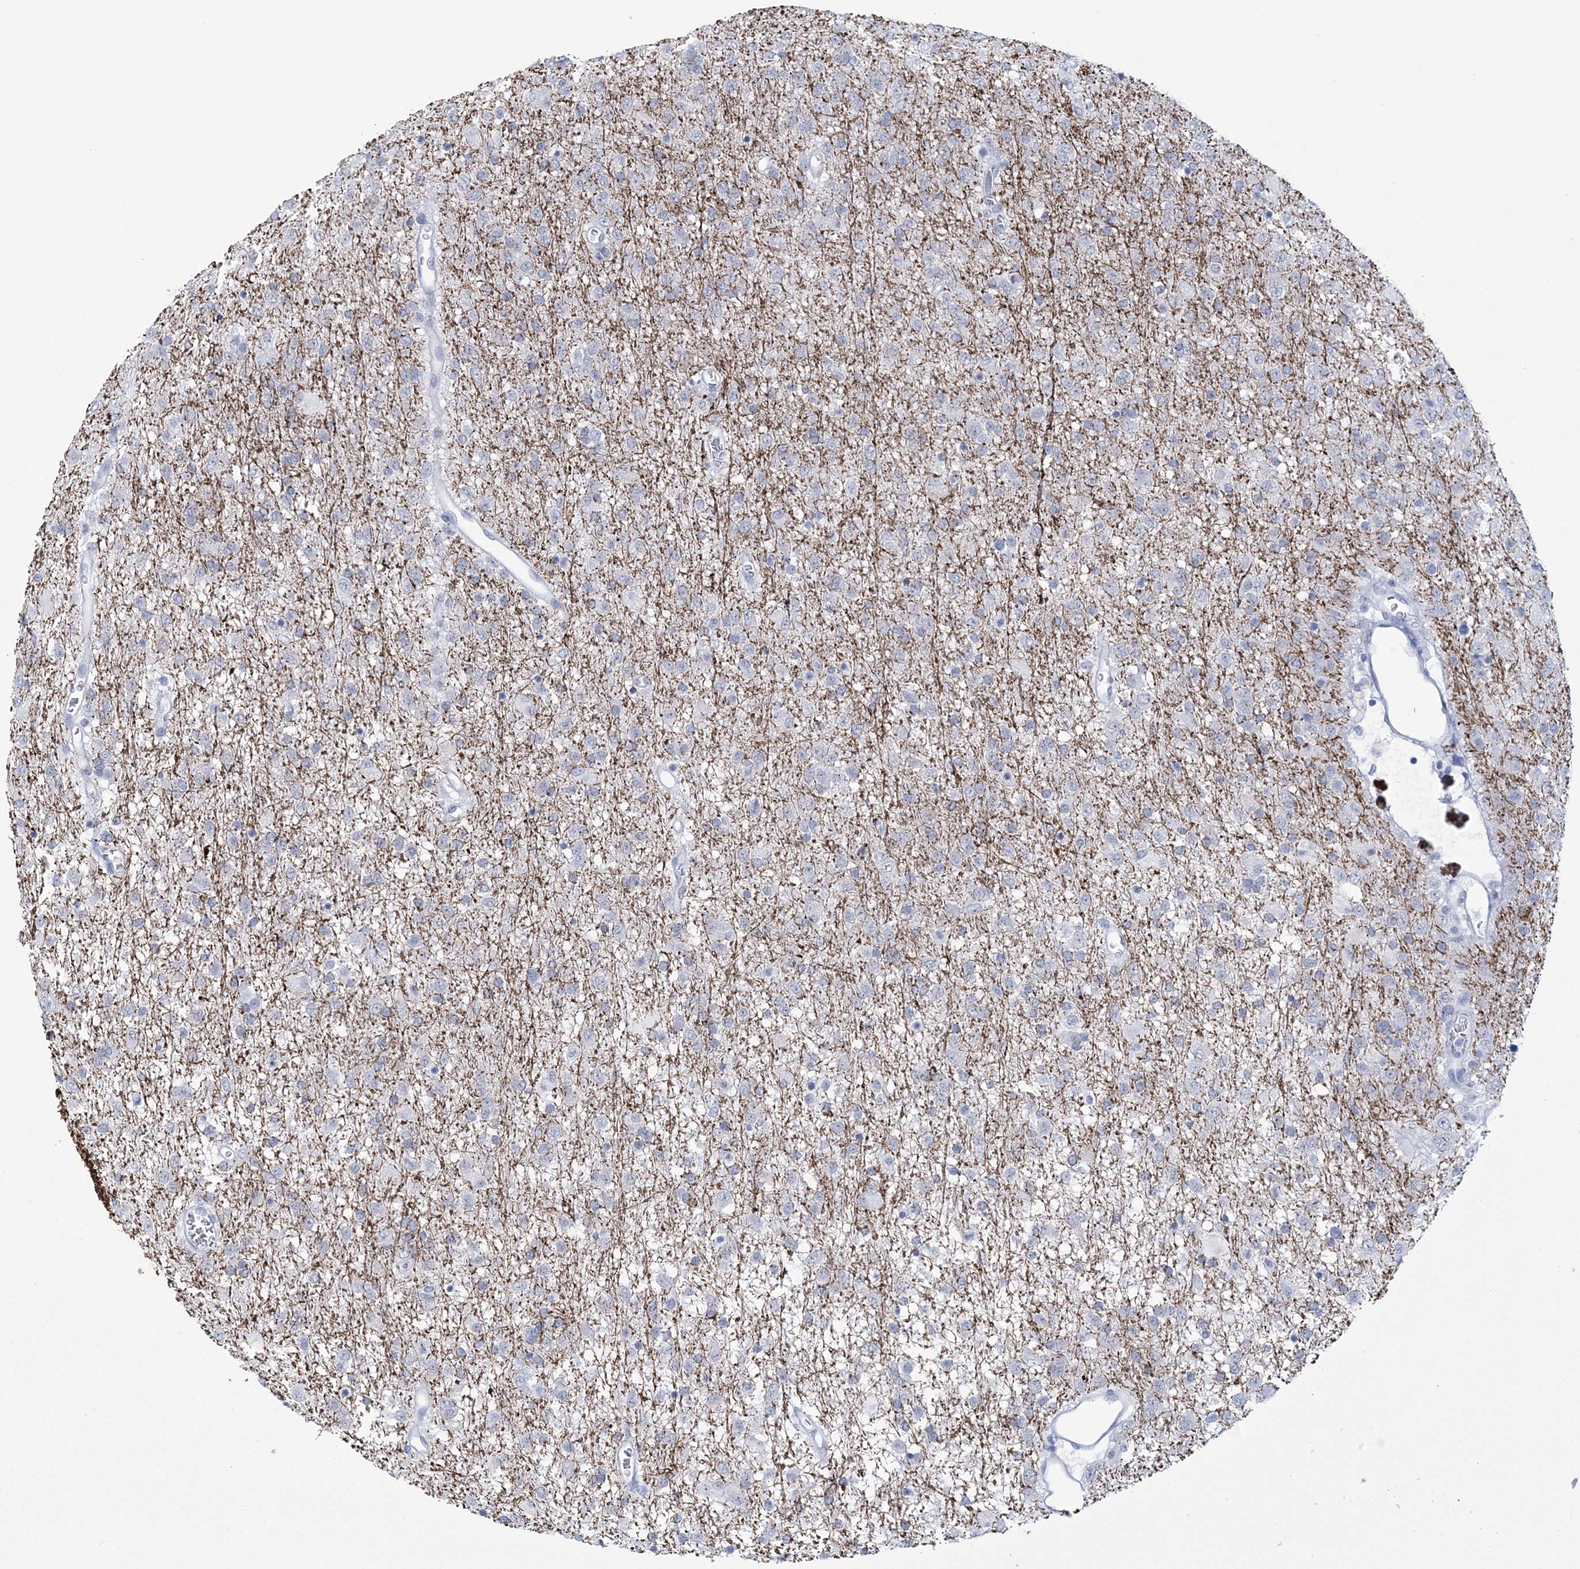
{"staining": {"intensity": "negative", "quantity": "none", "location": "none"}, "tissue": "glioma", "cell_type": "Tumor cells", "image_type": "cancer", "snomed": [{"axis": "morphology", "description": "Glioma, malignant, Low grade"}, {"axis": "topography", "description": "Brain"}], "caption": "Glioma was stained to show a protein in brown. There is no significant expression in tumor cells.", "gene": "DPCD", "patient": {"sex": "male", "age": 65}}